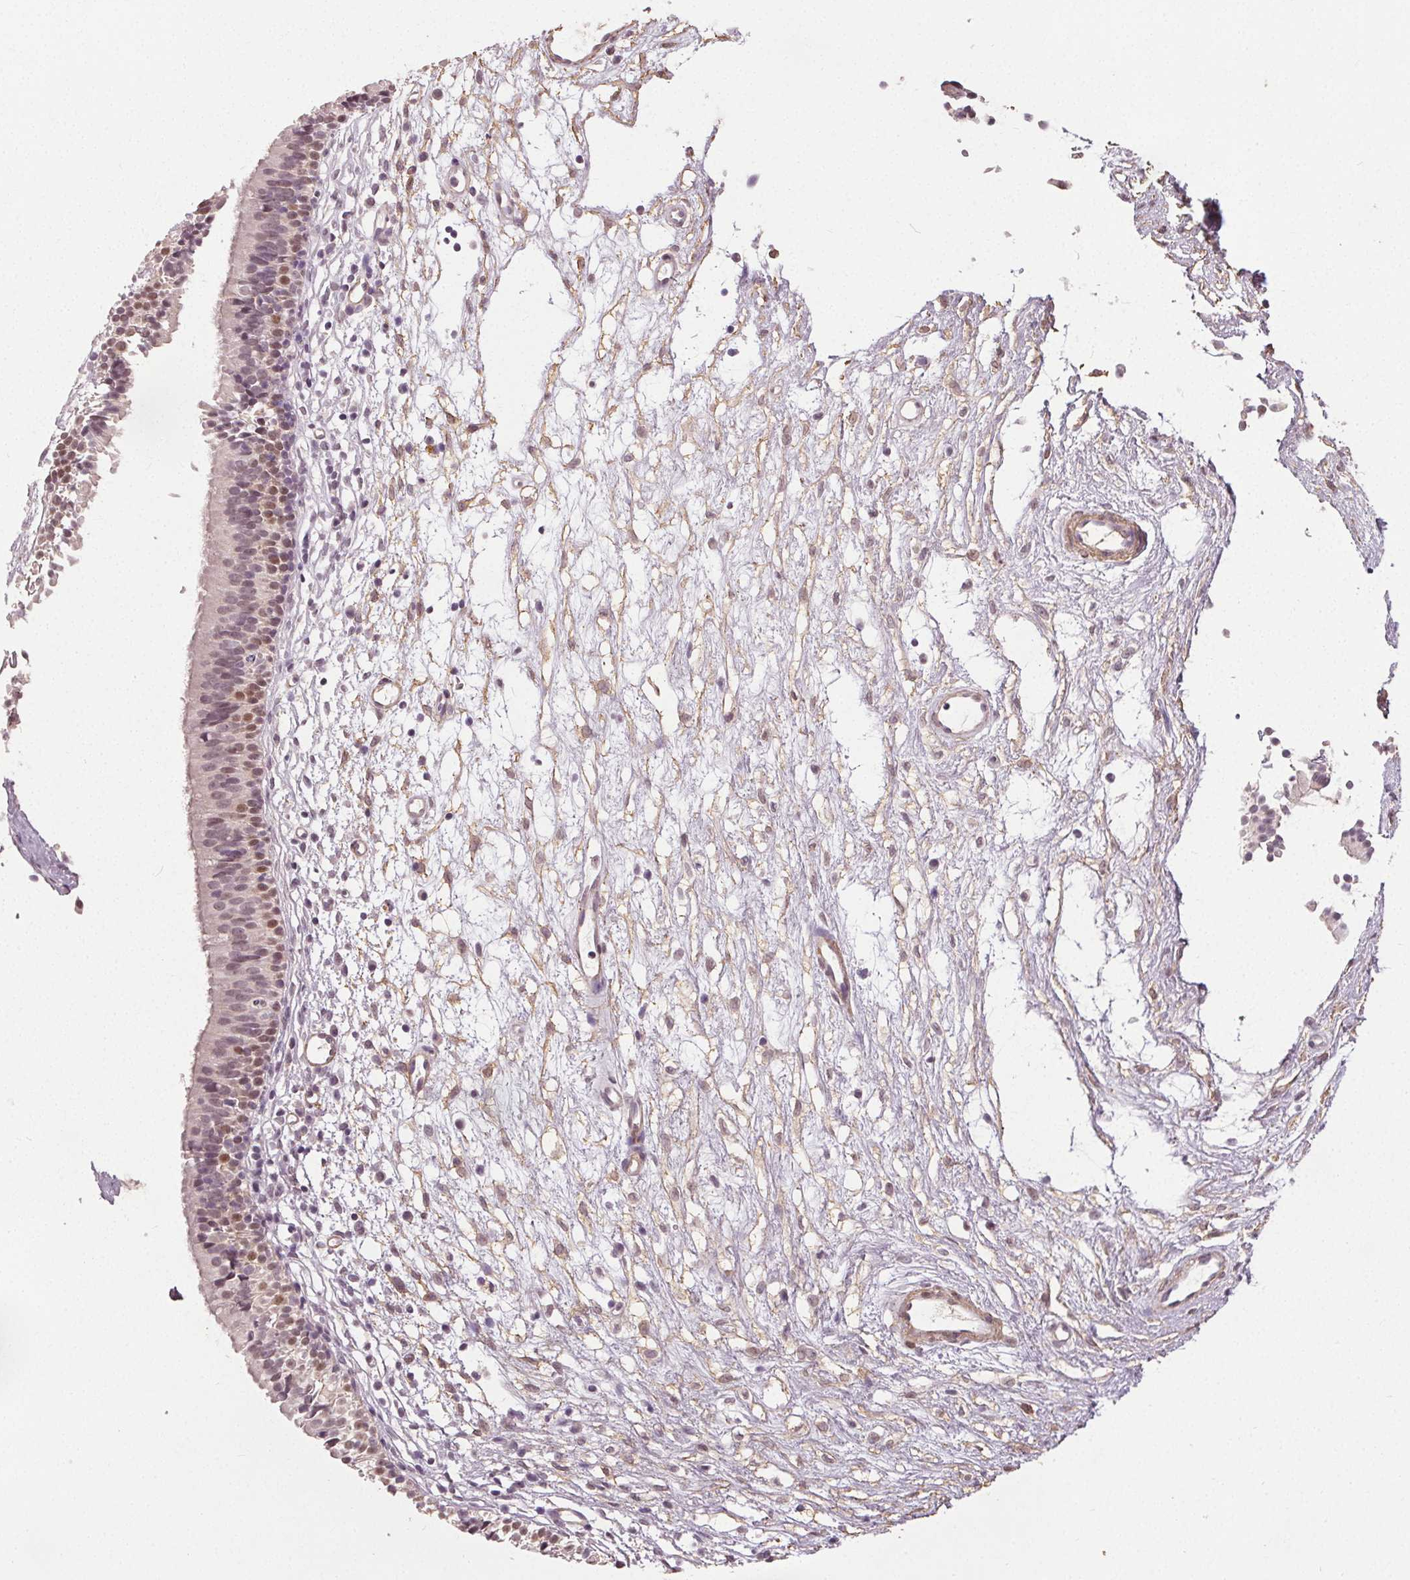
{"staining": {"intensity": "moderate", "quantity": "<25%", "location": "nuclear"}, "tissue": "nasopharynx", "cell_type": "Respiratory epithelial cells", "image_type": "normal", "snomed": [{"axis": "morphology", "description": "Normal tissue, NOS"}, {"axis": "topography", "description": "Nasopharynx"}], "caption": "This histopathology image demonstrates IHC staining of benign human nasopharynx, with low moderate nuclear expression in approximately <25% of respiratory epithelial cells.", "gene": "PKP1", "patient": {"sex": "male", "age": 24}}